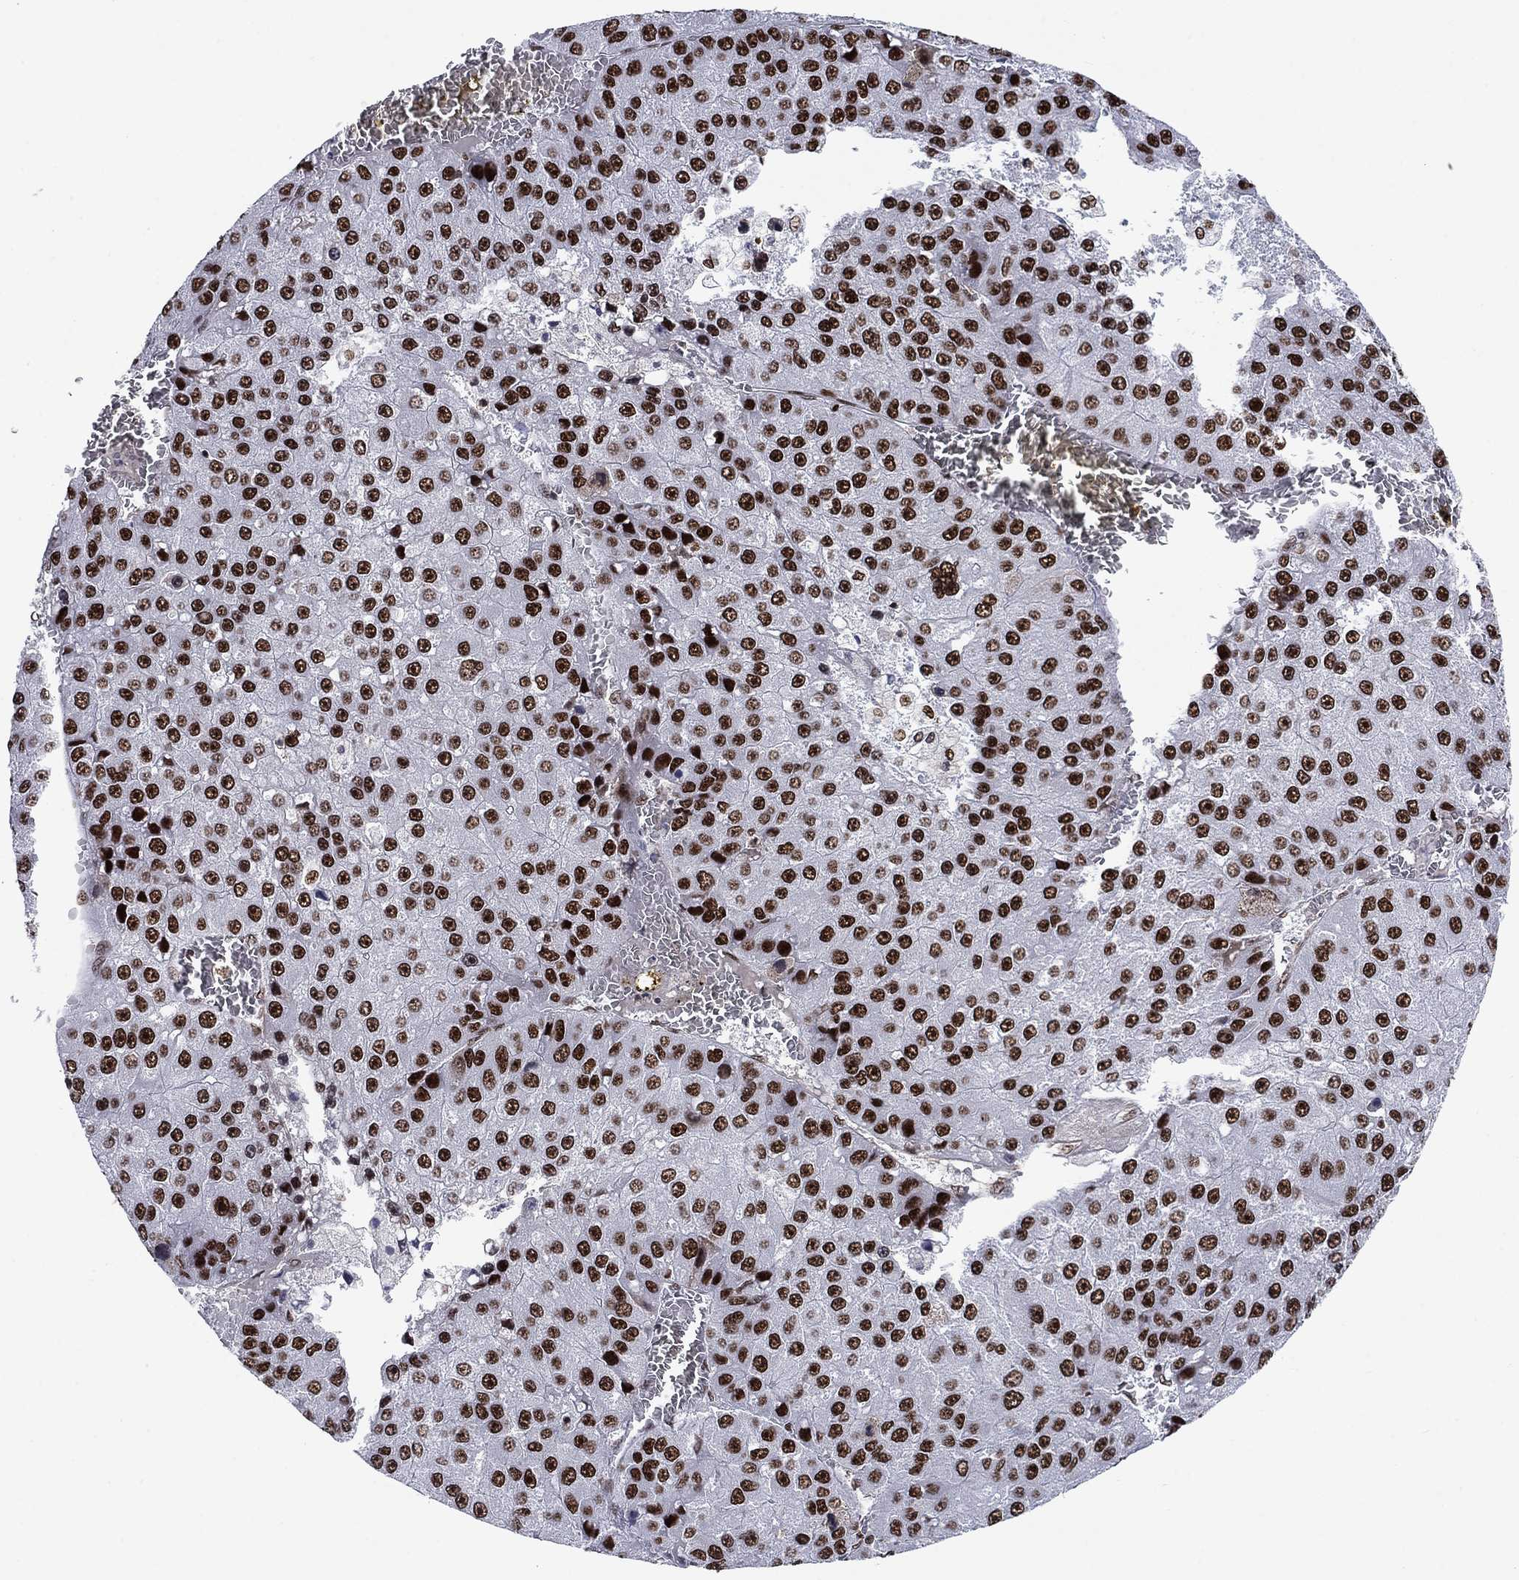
{"staining": {"intensity": "strong", "quantity": ">75%", "location": "nuclear"}, "tissue": "liver cancer", "cell_type": "Tumor cells", "image_type": "cancer", "snomed": [{"axis": "morphology", "description": "Carcinoma, Hepatocellular, NOS"}, {"axis": "topography", "description": "Liver"}], "caption": "IHC of hepatocellular carcinoma (liver) displays high levels of strong nuclear positivity in about >75% of tumor cells.", "gene": "RPRD1B", "patient": {"sex": "female", "age": 73}}